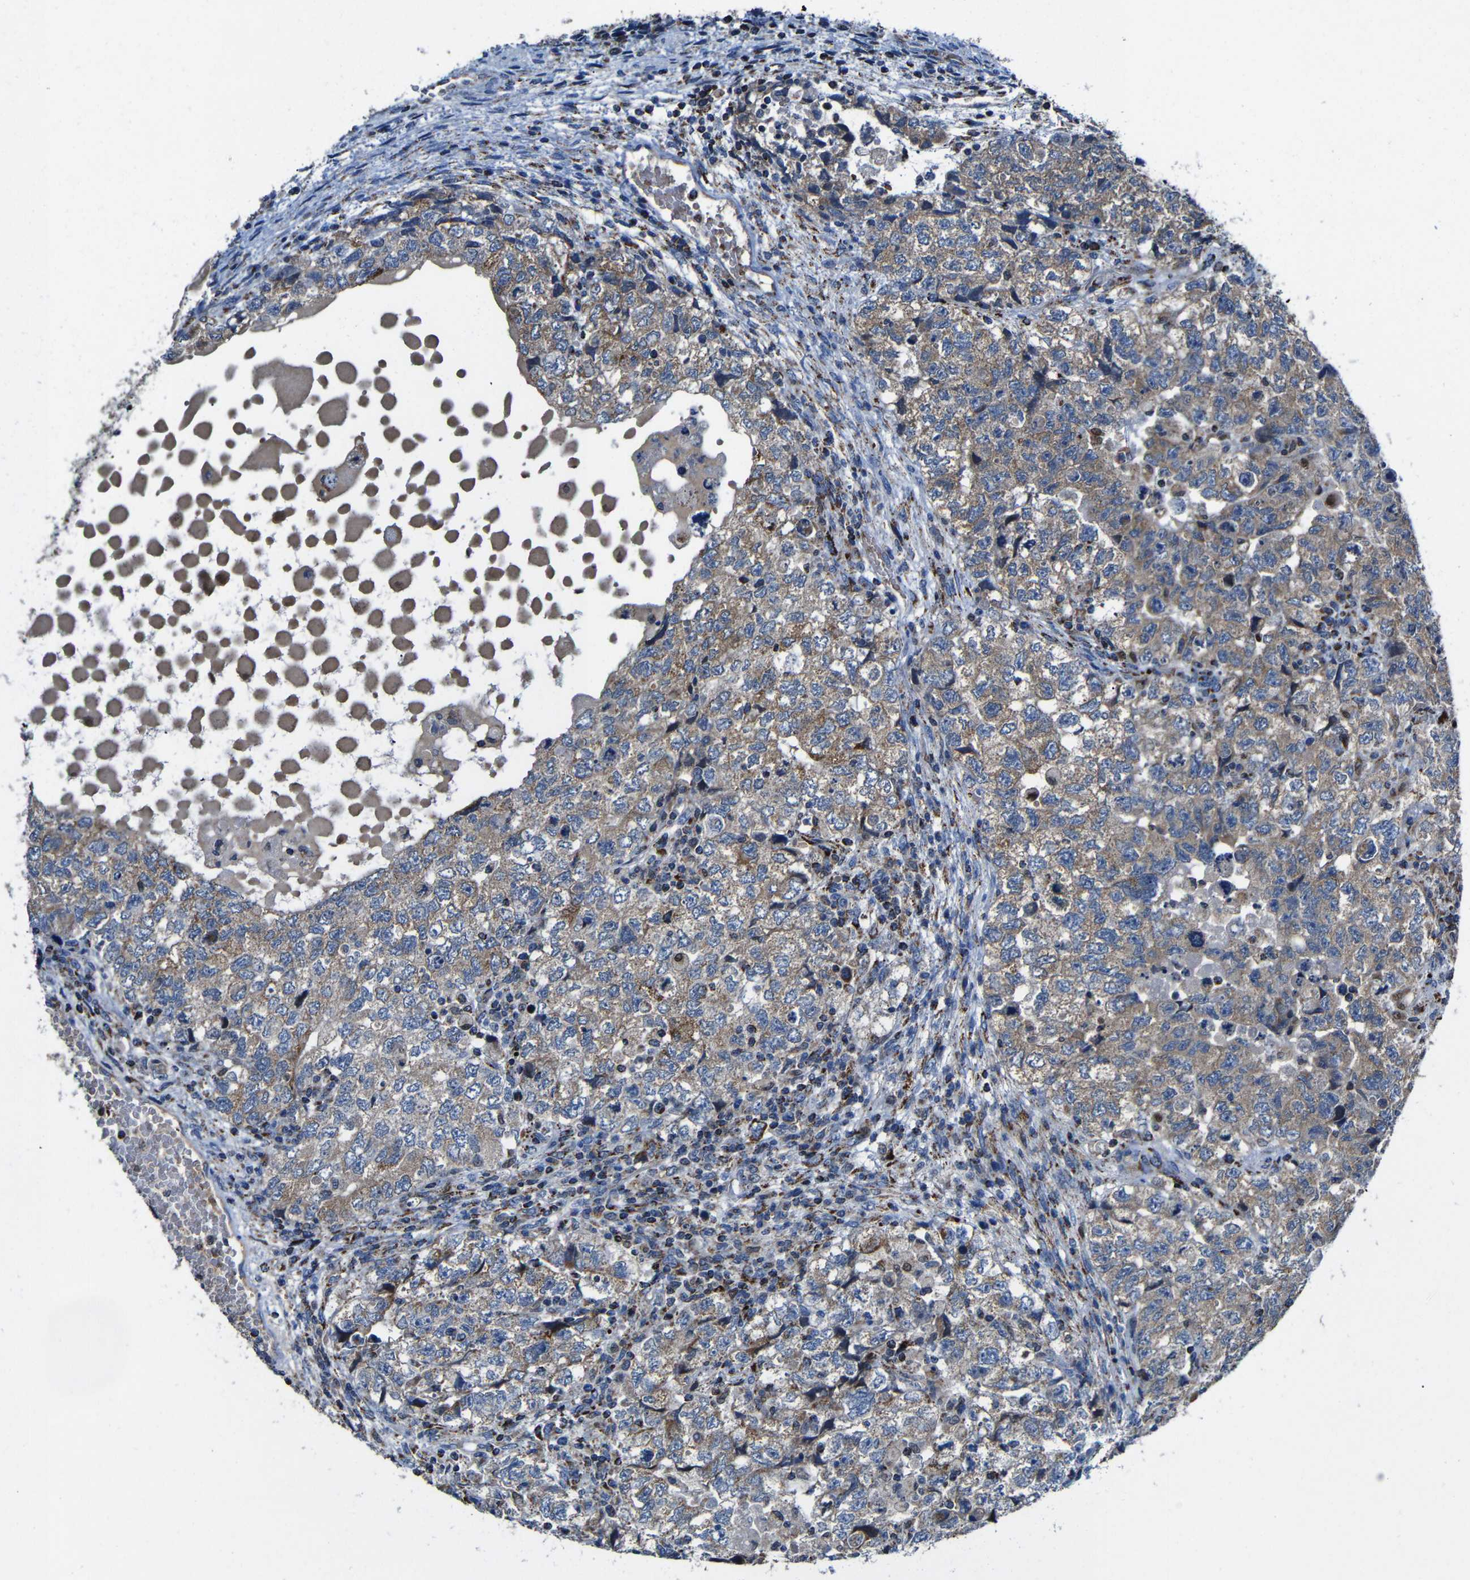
{"staining": {"intensity": "weak", "quantity": ">75%", "location": "cytoplasmic/membranous"}, "tissue": "testis cancer", "cell_type": "Tumor cells", "image_type": "cancer", "snomed": [{"axis": "morphology", "description": "Carcinoma, Embryonal, NOS"}, {"axis": "topography", "description": "Testis"}], "caption": "Protein staining of testis cancer tissue displays weak cytoplasmic/membranous staining in approximately >75% of tumor cells.", "gene": "CA5B", "patient": {"sex": "male", "age": 36}}